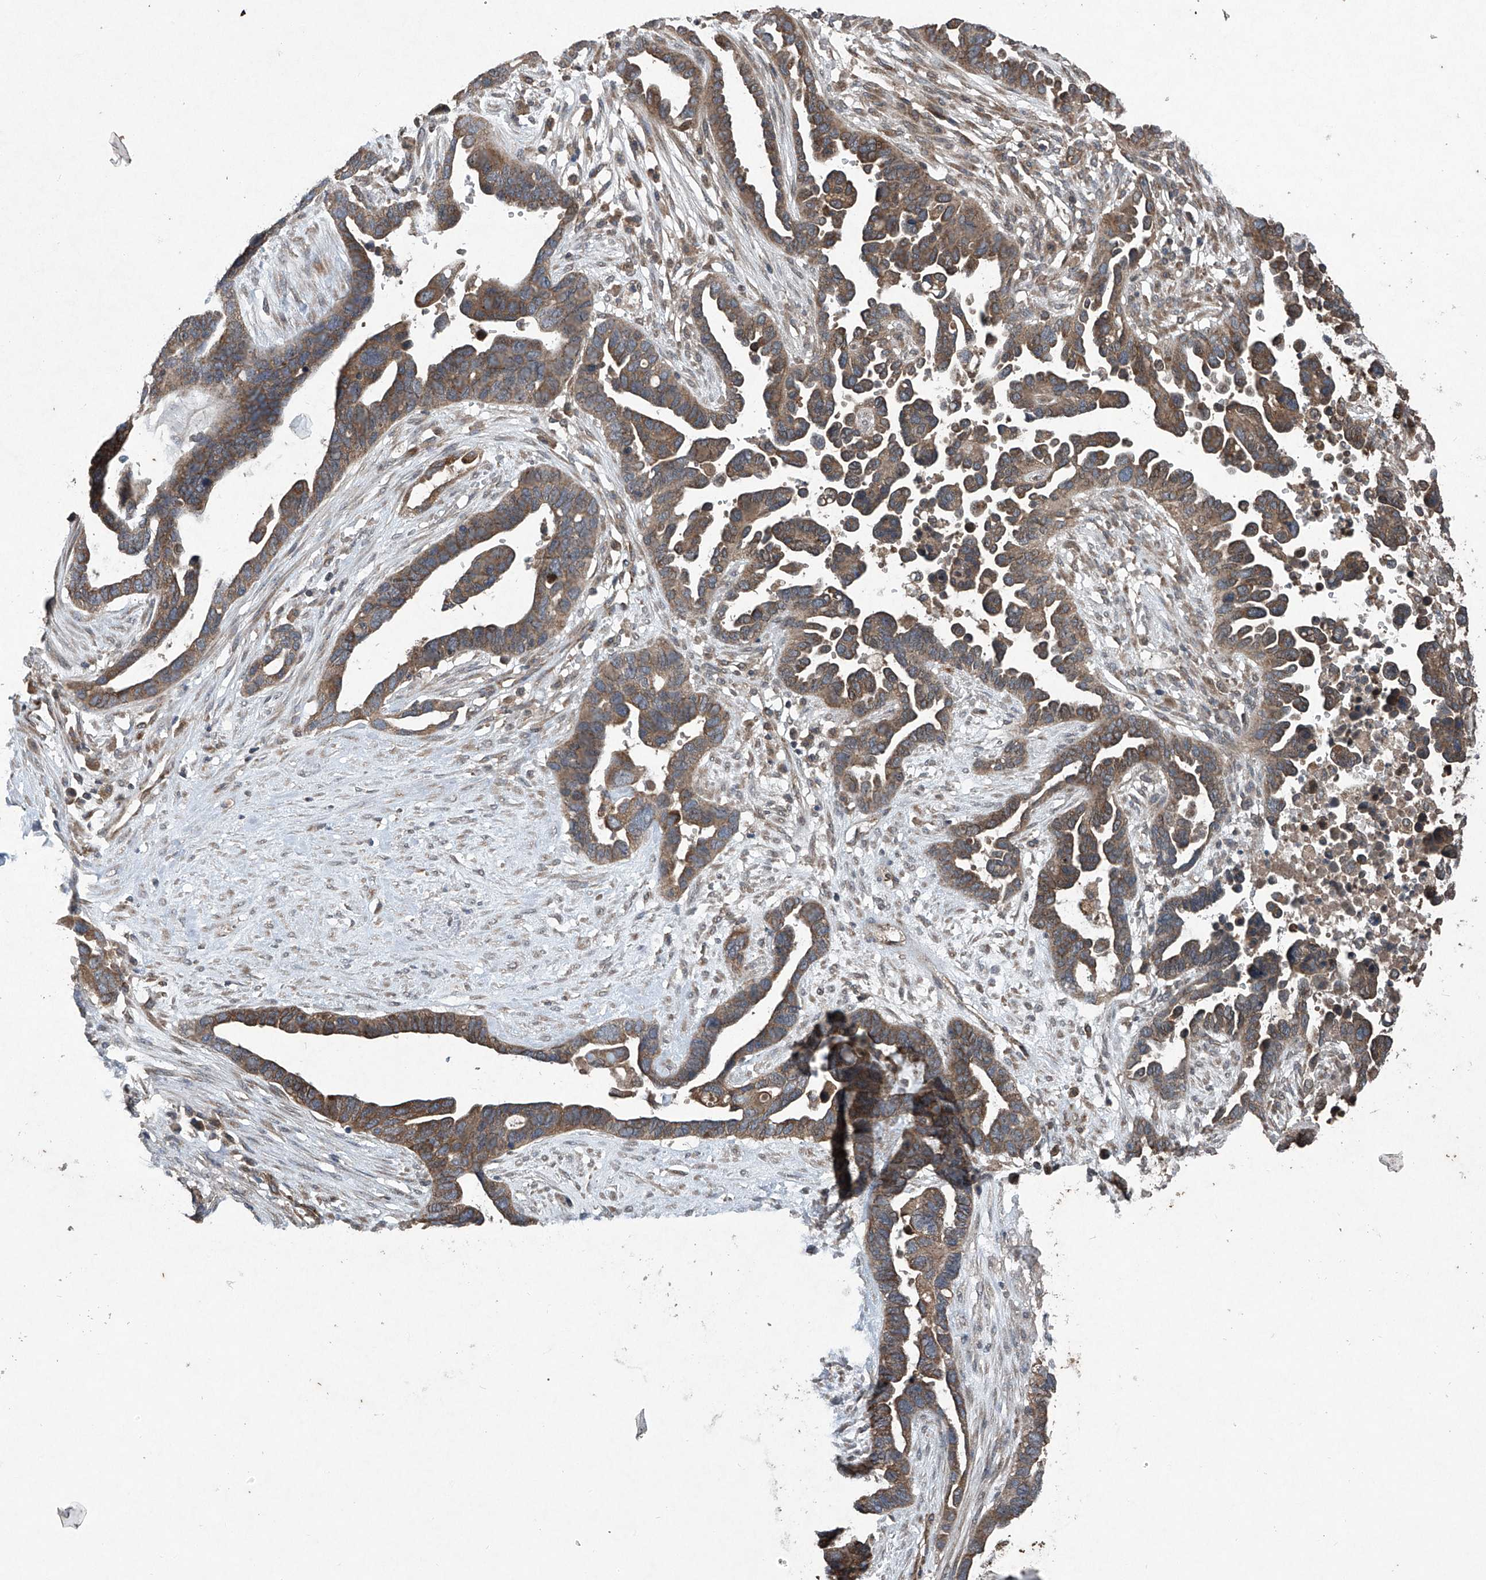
{"staining": {"intensity": "moderate", "quantity": ">75%", "location": "cytoplasmic/membranous"}, "tissue": "ovarian cancer", "cell_type": "Tumor cells", "image_type": "cancer", "snomed": [{"axis": "morphology", "description": "Cystadenocarcinoma, serous, NOS"}, {"axis": "topography", "description": "Ovary"}], "caption": "Ovarian cancer stained with DAB immunohistochemistry (IHC) reveals medium levels of moderate cytoplasmic/membranous positivity in about >75% of tumor cells. (DAB IHC with brightfield microscopy, high magnification).", "gene": "SUMF2", "patient": {"sex": "female", "age": 54}}